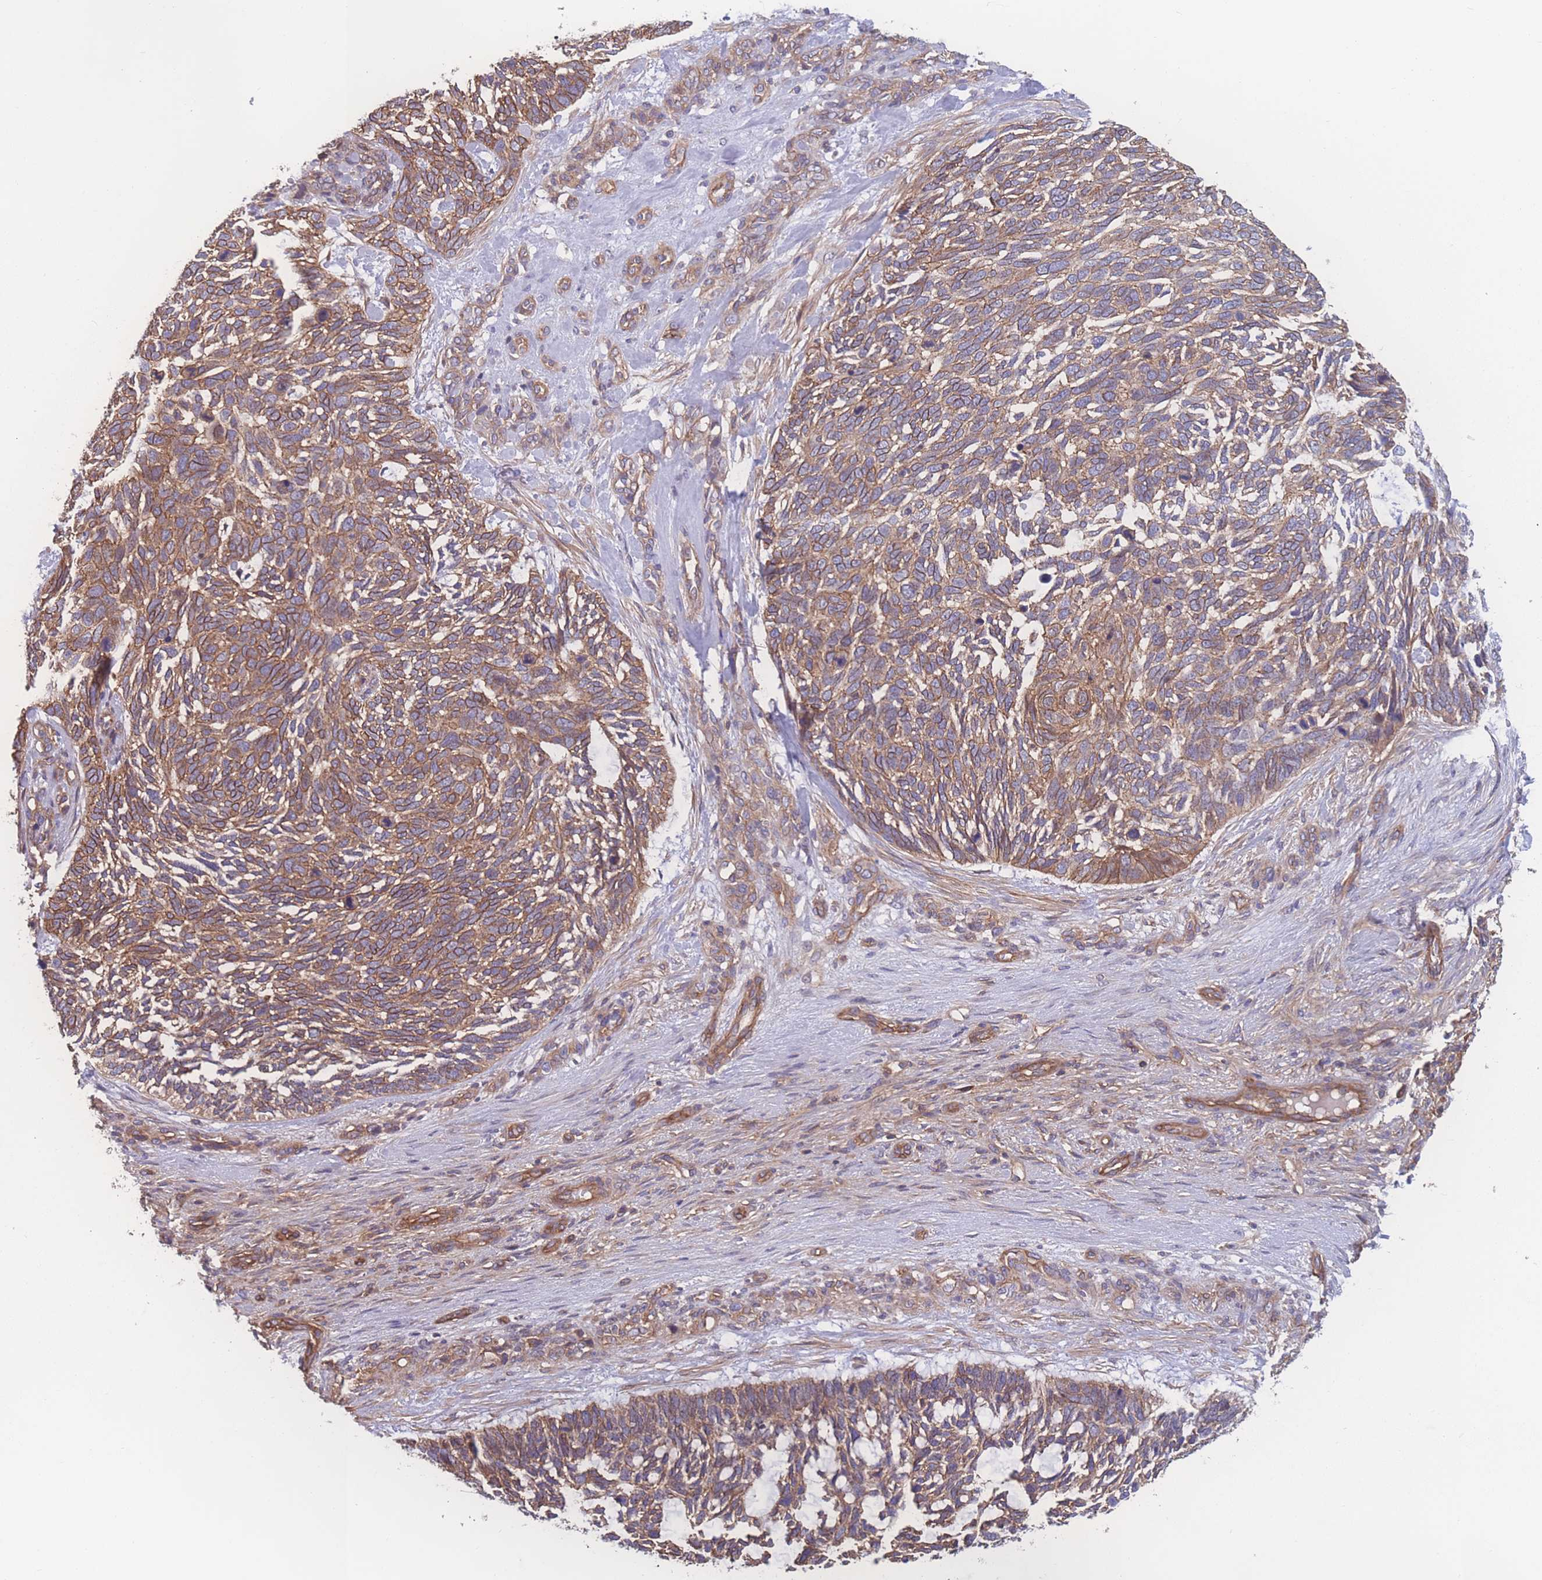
{"staining": {"intensity": "moderate", "quantity": ">75%", "location": "cytoplasmic/membranous"}, "tissue": "skin cancer", "cell_type": "Tumor cells", "image_type": "cancer", "snomed": [{"axis": "morphology", "description": "Basal cell carcinoma"}, {"axis": "topography", "description": "Skin"}], "caption": "Human skin basal cell carcinoma stained with a brown dye demonstrates moderate cytoplasmic/membranous positive expression in approximately >75% of tumor cells.", "gene": "CFAP97", "patient": {"sex": "male", "age": 88}}